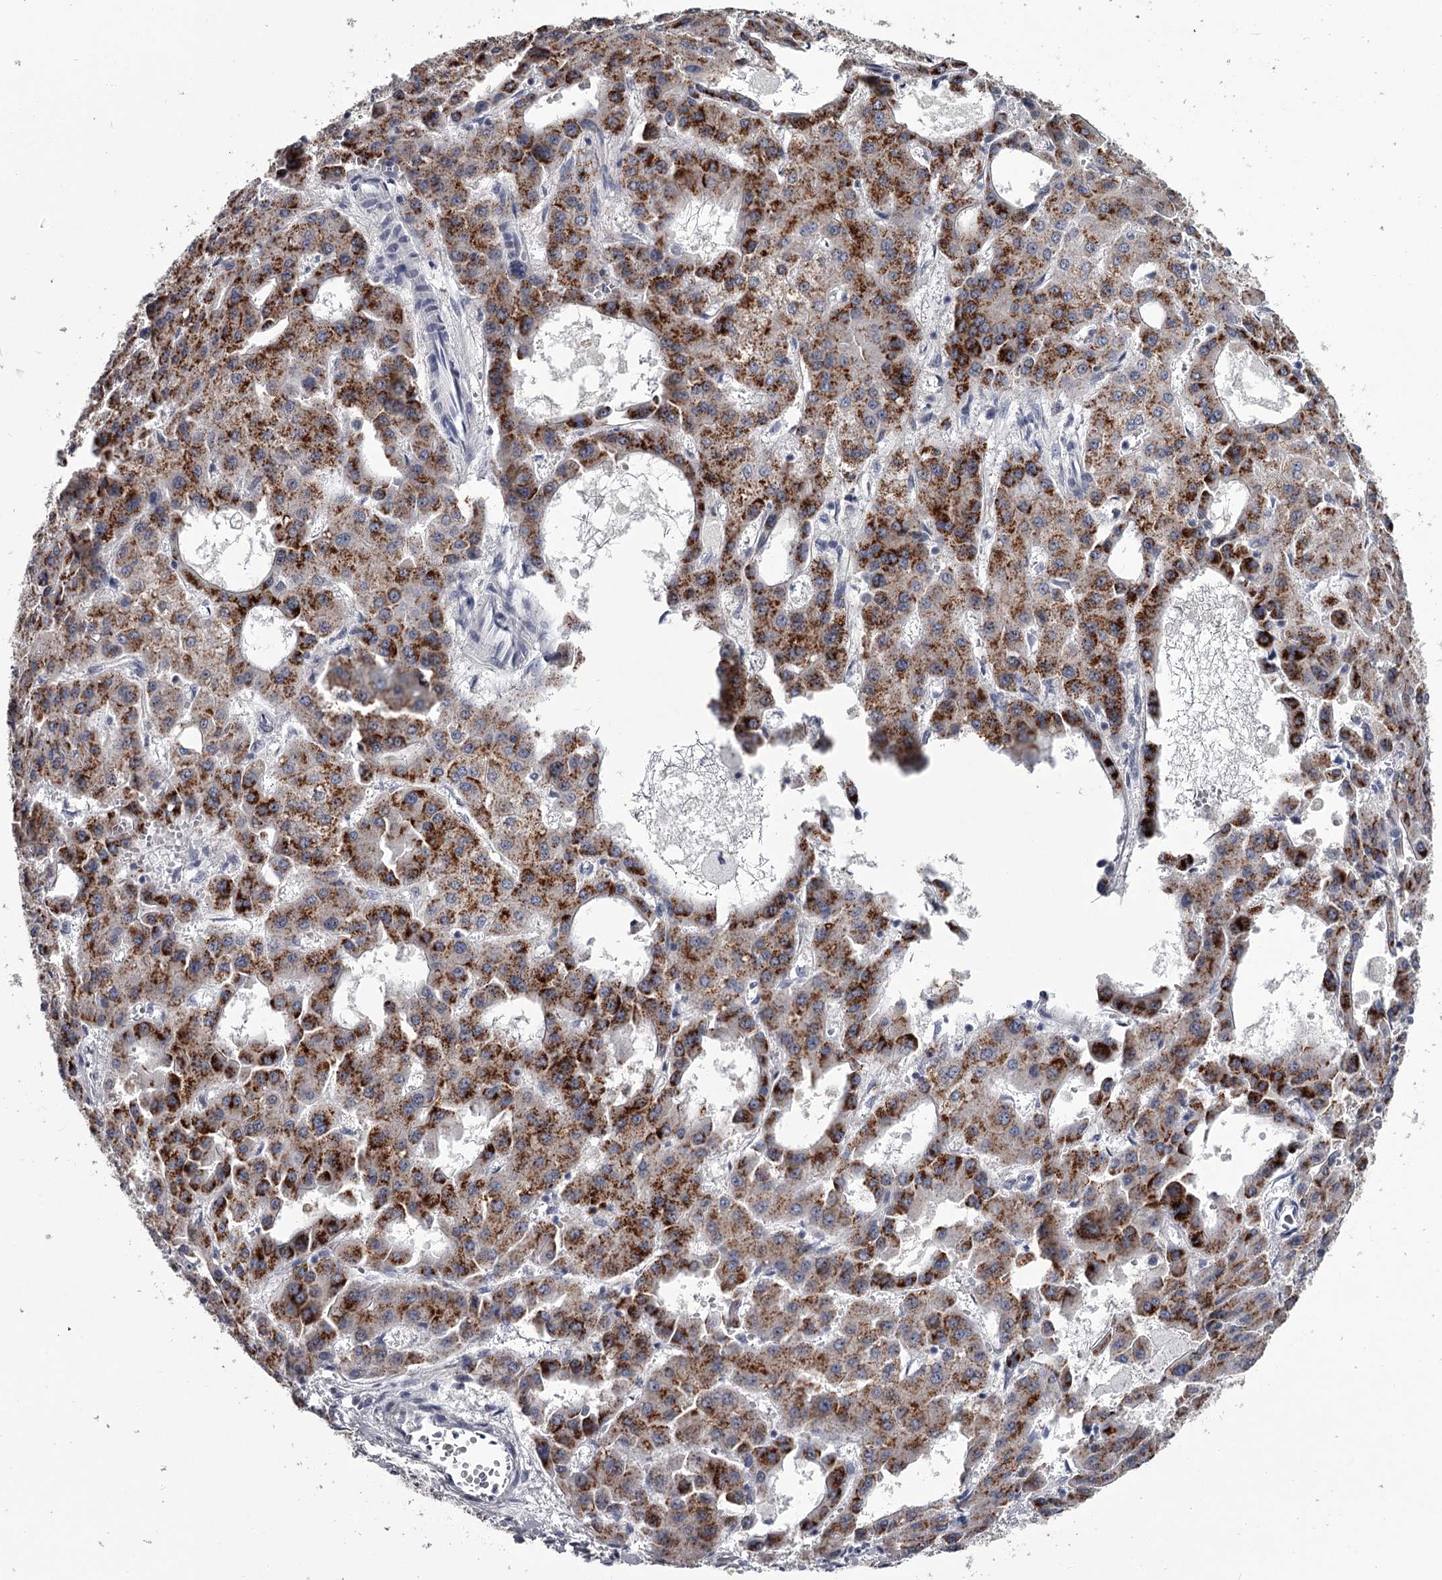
{"staining": {"intensity": "moderate", "quantity": ">75%", "location": "cytoplasmic/membranous"}, "tissue": "liver cancer", "cell_type": "Tumor cells", "image_type": "cancer", "snomed": [{"axis": "morphology", "description": "Carcinoma, Hepatocellular, NOS"}, {"axis": "topography", "description": "Liver"}], "caption": "Moderate cytoplasmic/membranous protein expression is identified in approximately >75% of tumor cells in liver hepatocellular carcinoma.", "gene": "DAO", "patient": {"sex": "male", "age": 47}}